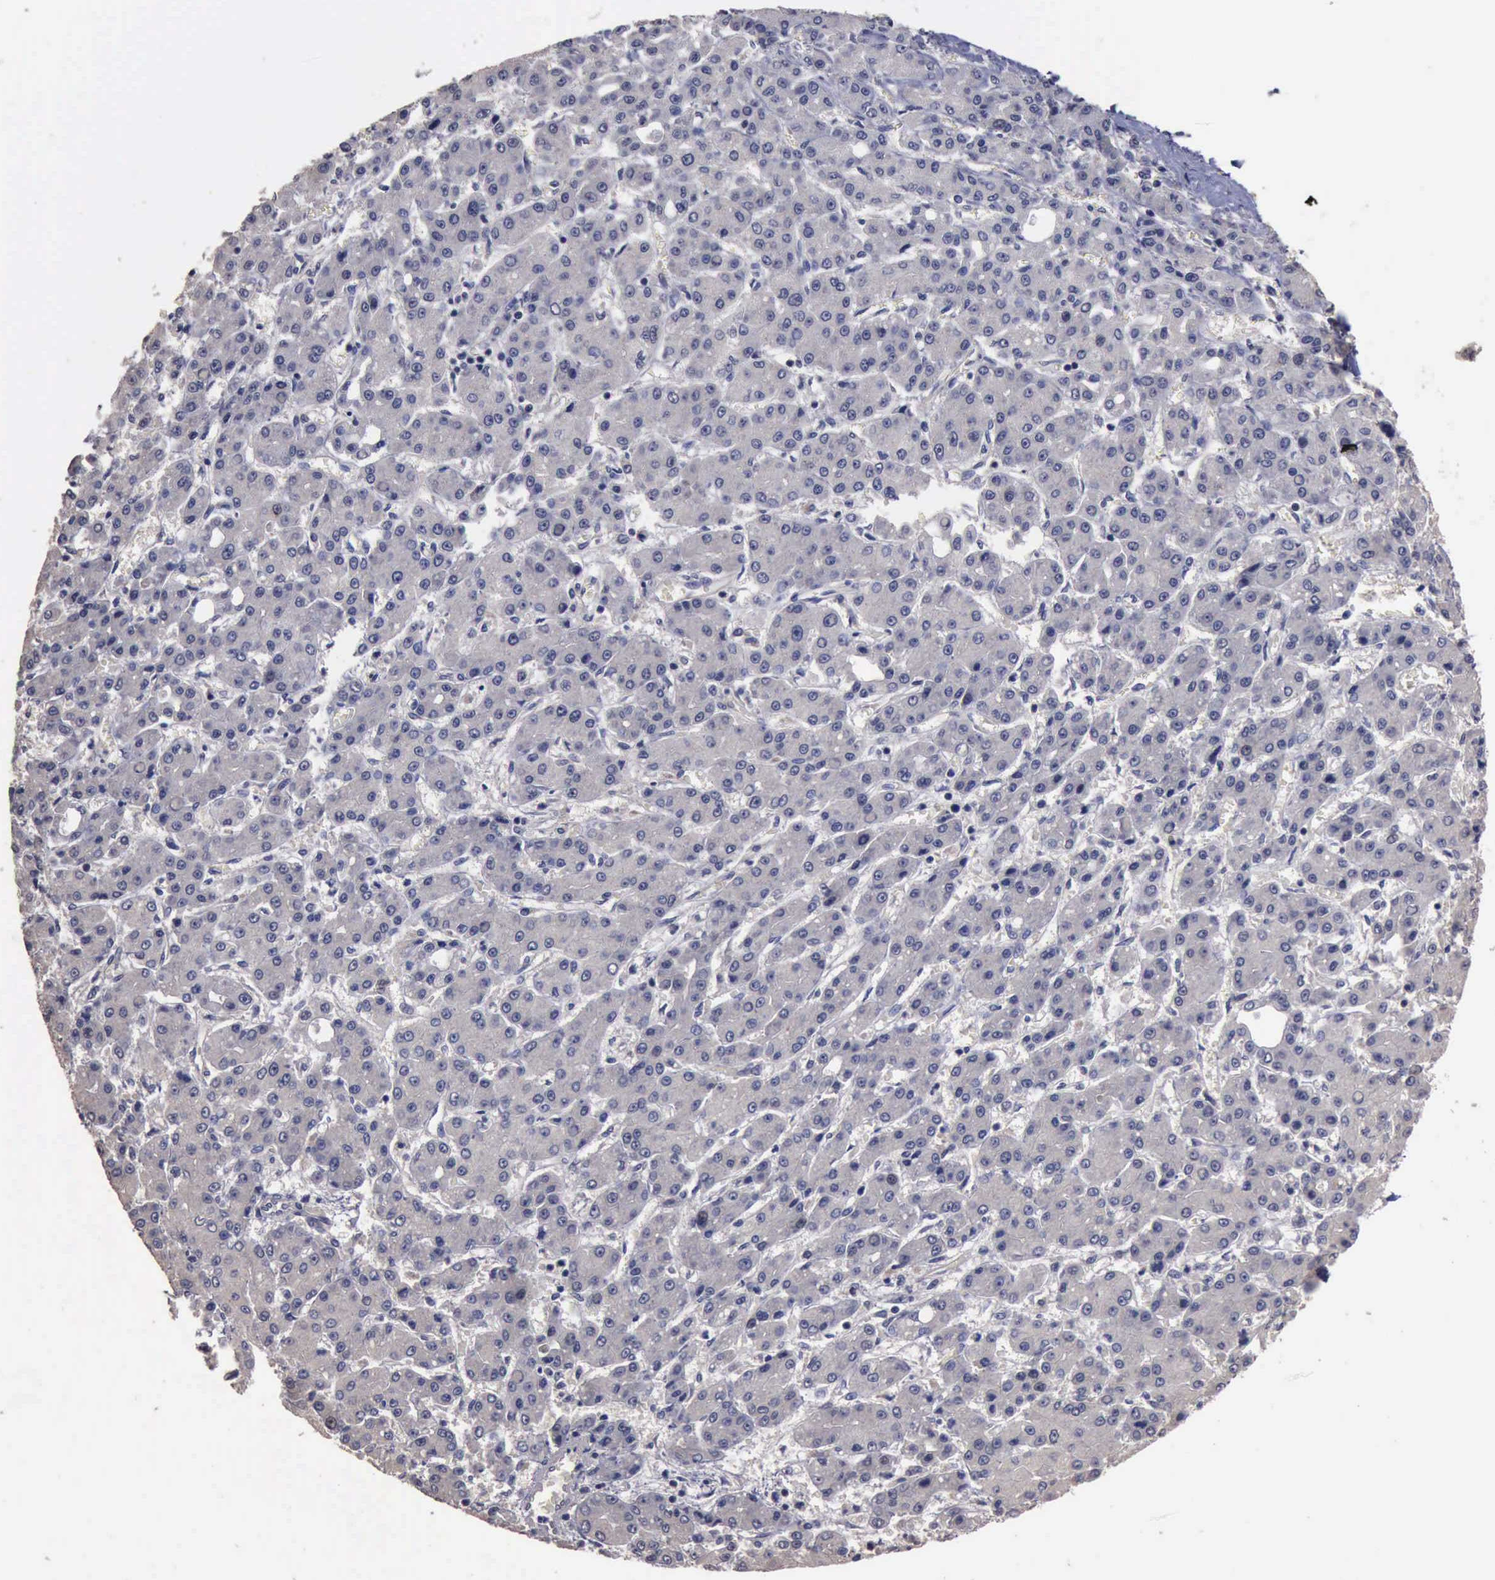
{"staining": {"intensity": "negative", "quantity": "none", "location": "none"}, "tissue": "liver cancer", "cell_type": "Tumor cells", "image_type": "cancer", "snomed": [{"axis": "morphology", "description": "Carcinoma, Hepatocellular, NOS"}, {"axis": "topography", "description": "Liver"}], "caption": "A histopathology image of human liver cancer is negative for staining in tumor cells.", "gene": "CRKL", "patient": {"sex": "male", "age": 69}}